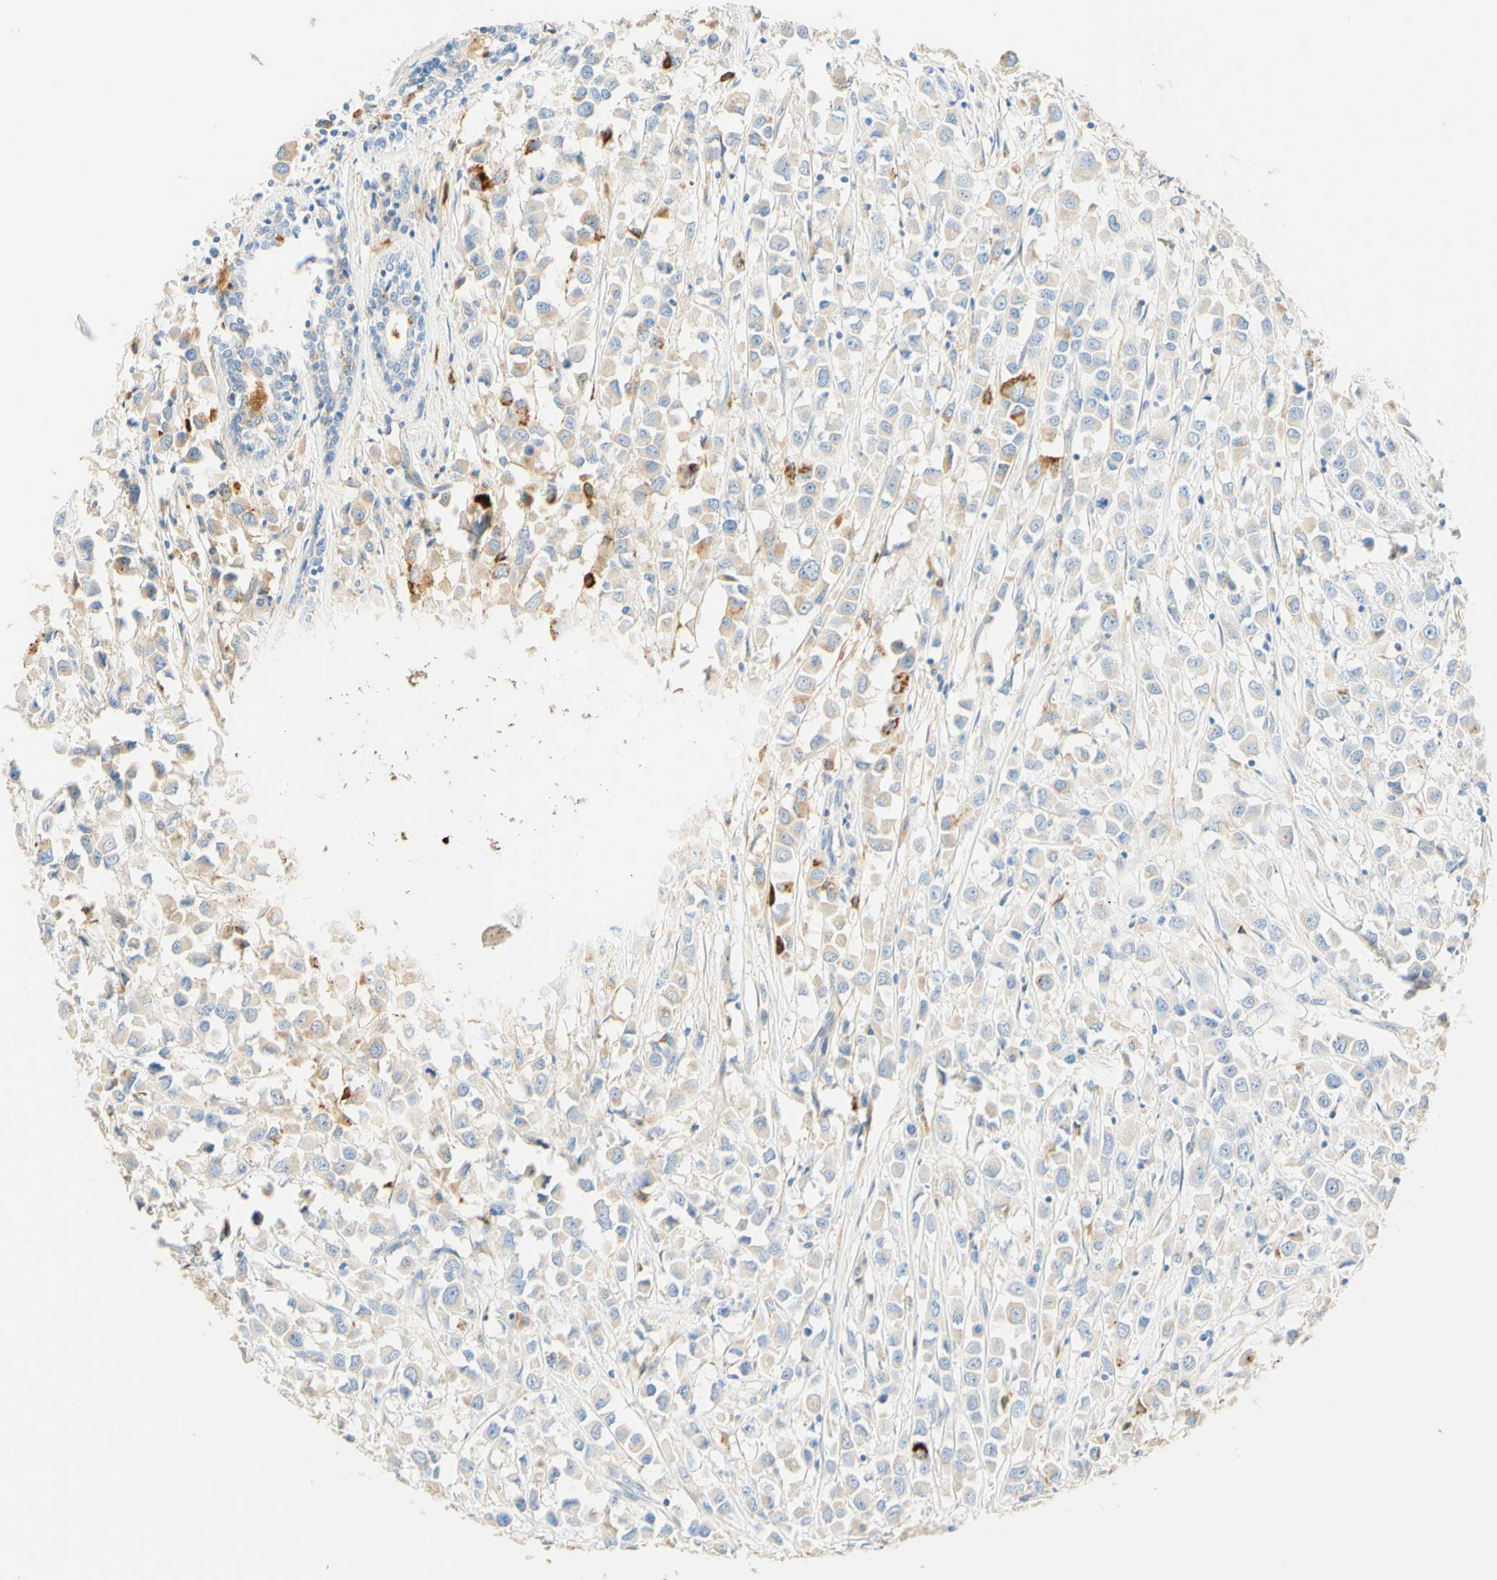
{"staining": {"intensity": "moderate", "quantity": "<25%", "location": "cytoplasmic/membranous"}, "tissue": "breast cancer", "cell_type": "Tumor cells", "image_type": "cancer", "snomed": [{"axis": "morphology", "description": "Duct carcinoma"}, {"axis": "topography", "description": "Breast"}], "caption": "High-magnification brightfield microscopy of infiltrating ductal carcinoma (breast) stained with DAB (3,3'-diaminobenzidine) (brown) and counterstained with hematoxylin (blue). tumor cells exhibit moderate cytoplasmic/membranous positivity is present in approximately<25% of cells. Nuclei are stained in blue.", "gene": "CD63", "patient": {"sex": "female", "age": 61}}